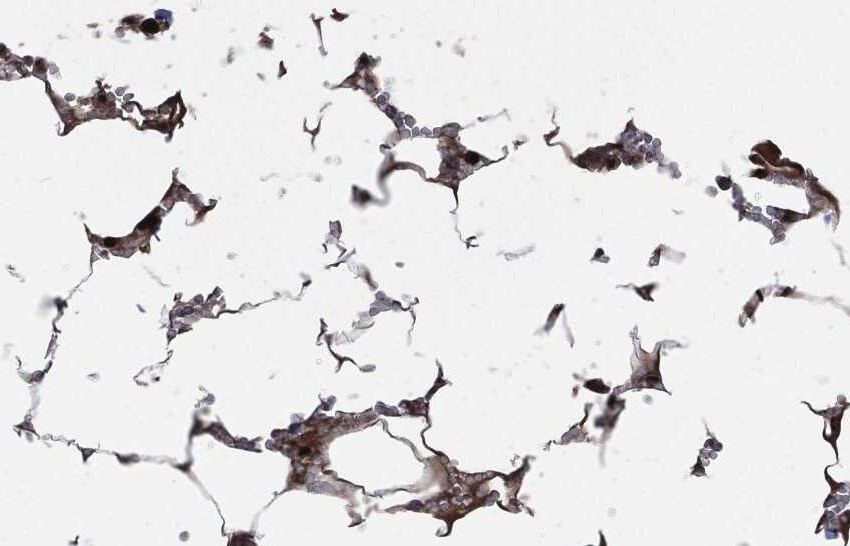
{"staining": {"intensity": "strong", "quantity": "25%-75%", "location": "nuclear"}, "tissue": "bone marrow", "cell_type": "Hematopoietic cells", "image_type": "normal", "snomed": [{"axis": "morphology", "description": "Normal tissue, NOS"}, {"axis": "topography", "description": "Bone marrow"}], "caption": "Immunohistochemistry (IHC) photomicrograph of normal bone marrow: bone marrow stained using immunohistochemistry (IHC) displays high levels of strong protein expression localized specifically in the nuclear of hematopoietic cells, appearing as a nuclear brown color.", "gene": "DCTN1", "patient": {"sex": "female", "age": 64}}